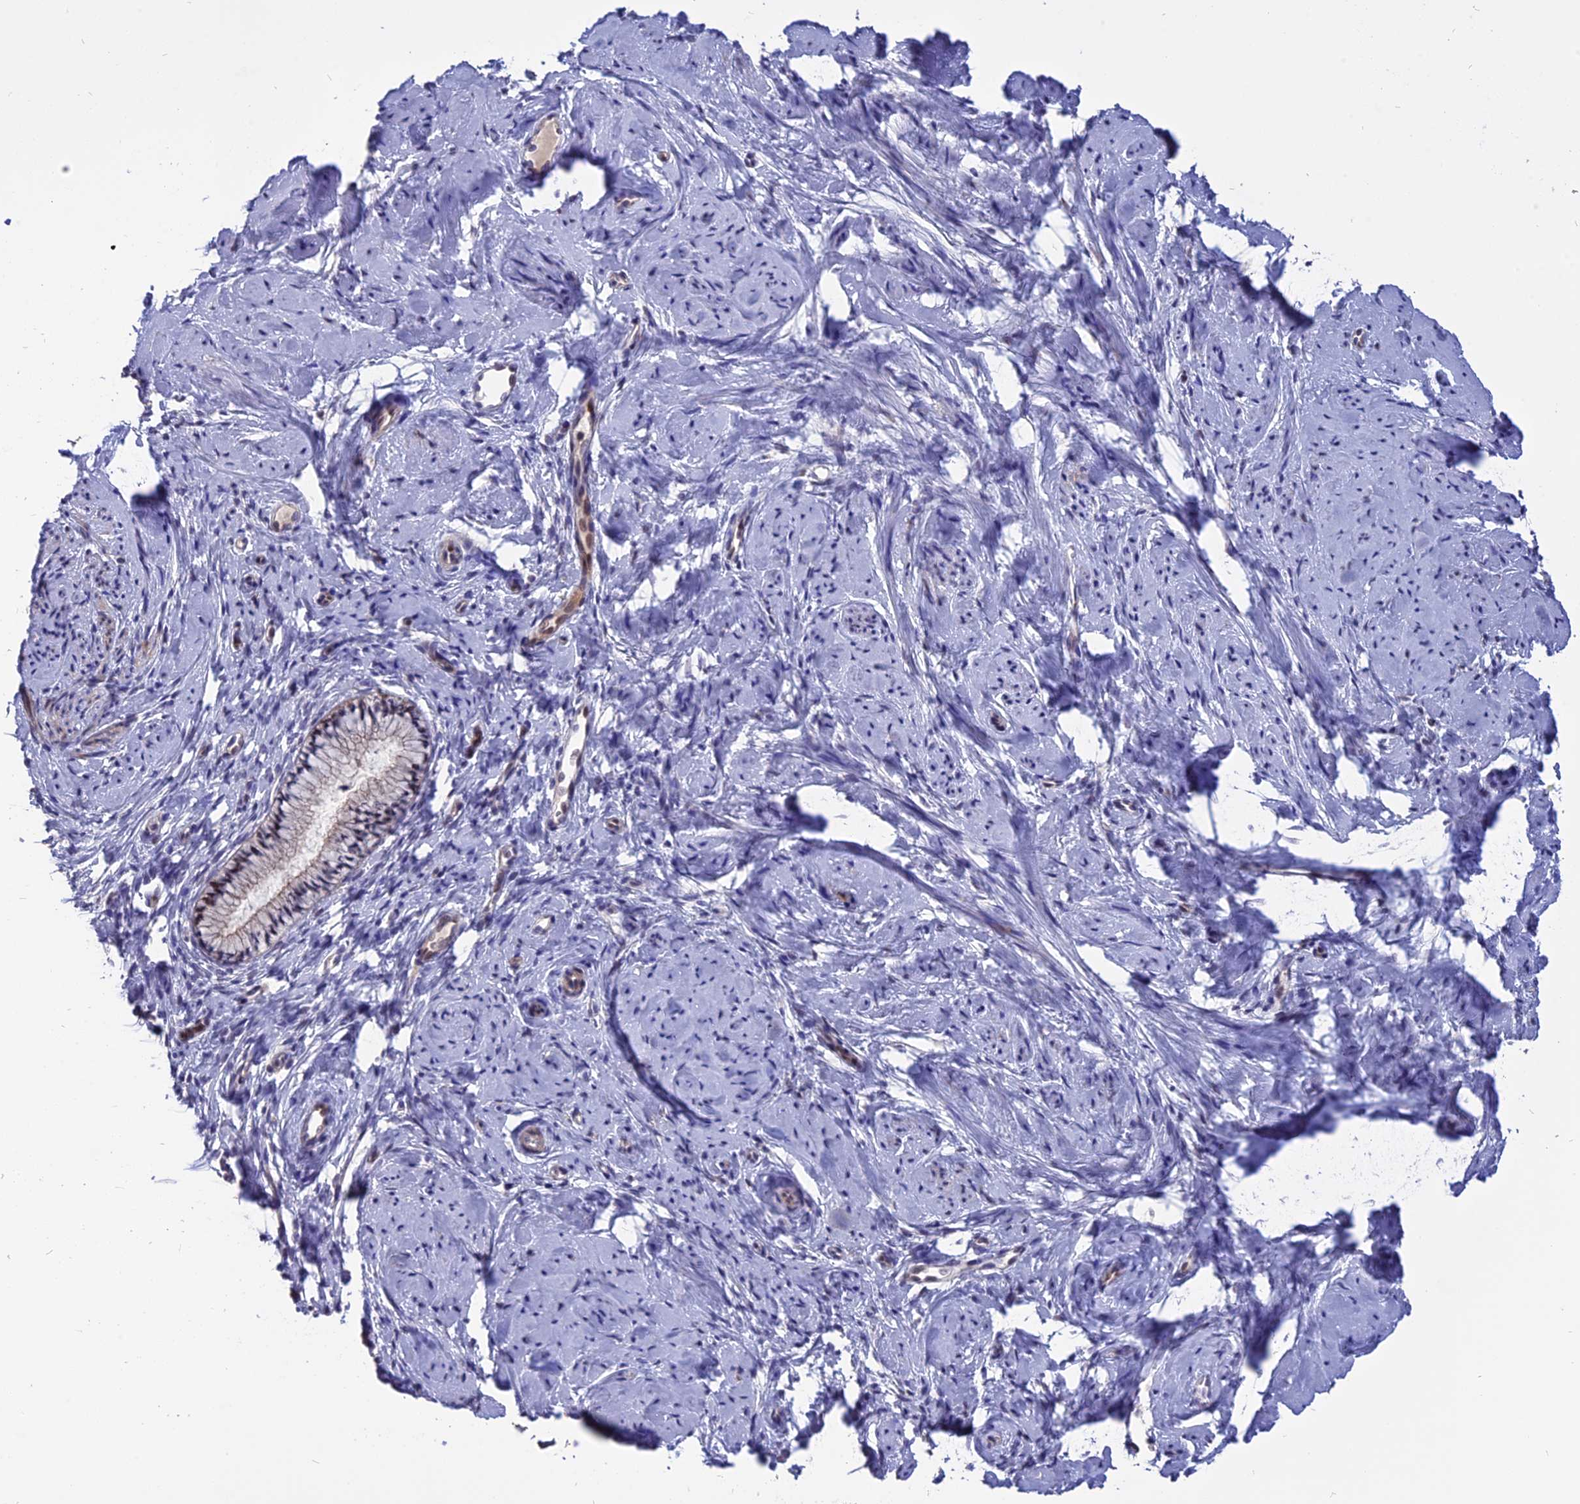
{"staining": {"intensity": "moderate", "quantity": "25%-75%", "location": "cytoplasmic/membranous,nuclear"}, "tissue": "cervix", "cell_type": "Glandular cells", "image_type": "normal", "snomed": [{"axis": "morphology", "description": "Normal tissue, NOS"}, {"axis": "topography", "description": "Cervix"}], "caption": "High-magnification brightfield microscopy of benign cervix stained with DAB (brown) and counterstained with hematoxylin (blue). glandular cells exhibit moderate cytoplasmic/membranous,nuclear positivity is present in about25%-75% of cells. (IHC, brightfield microscopy, high magnification).", "gene": "TMEM263", "patient": {"sex": "female", "age": 57}}